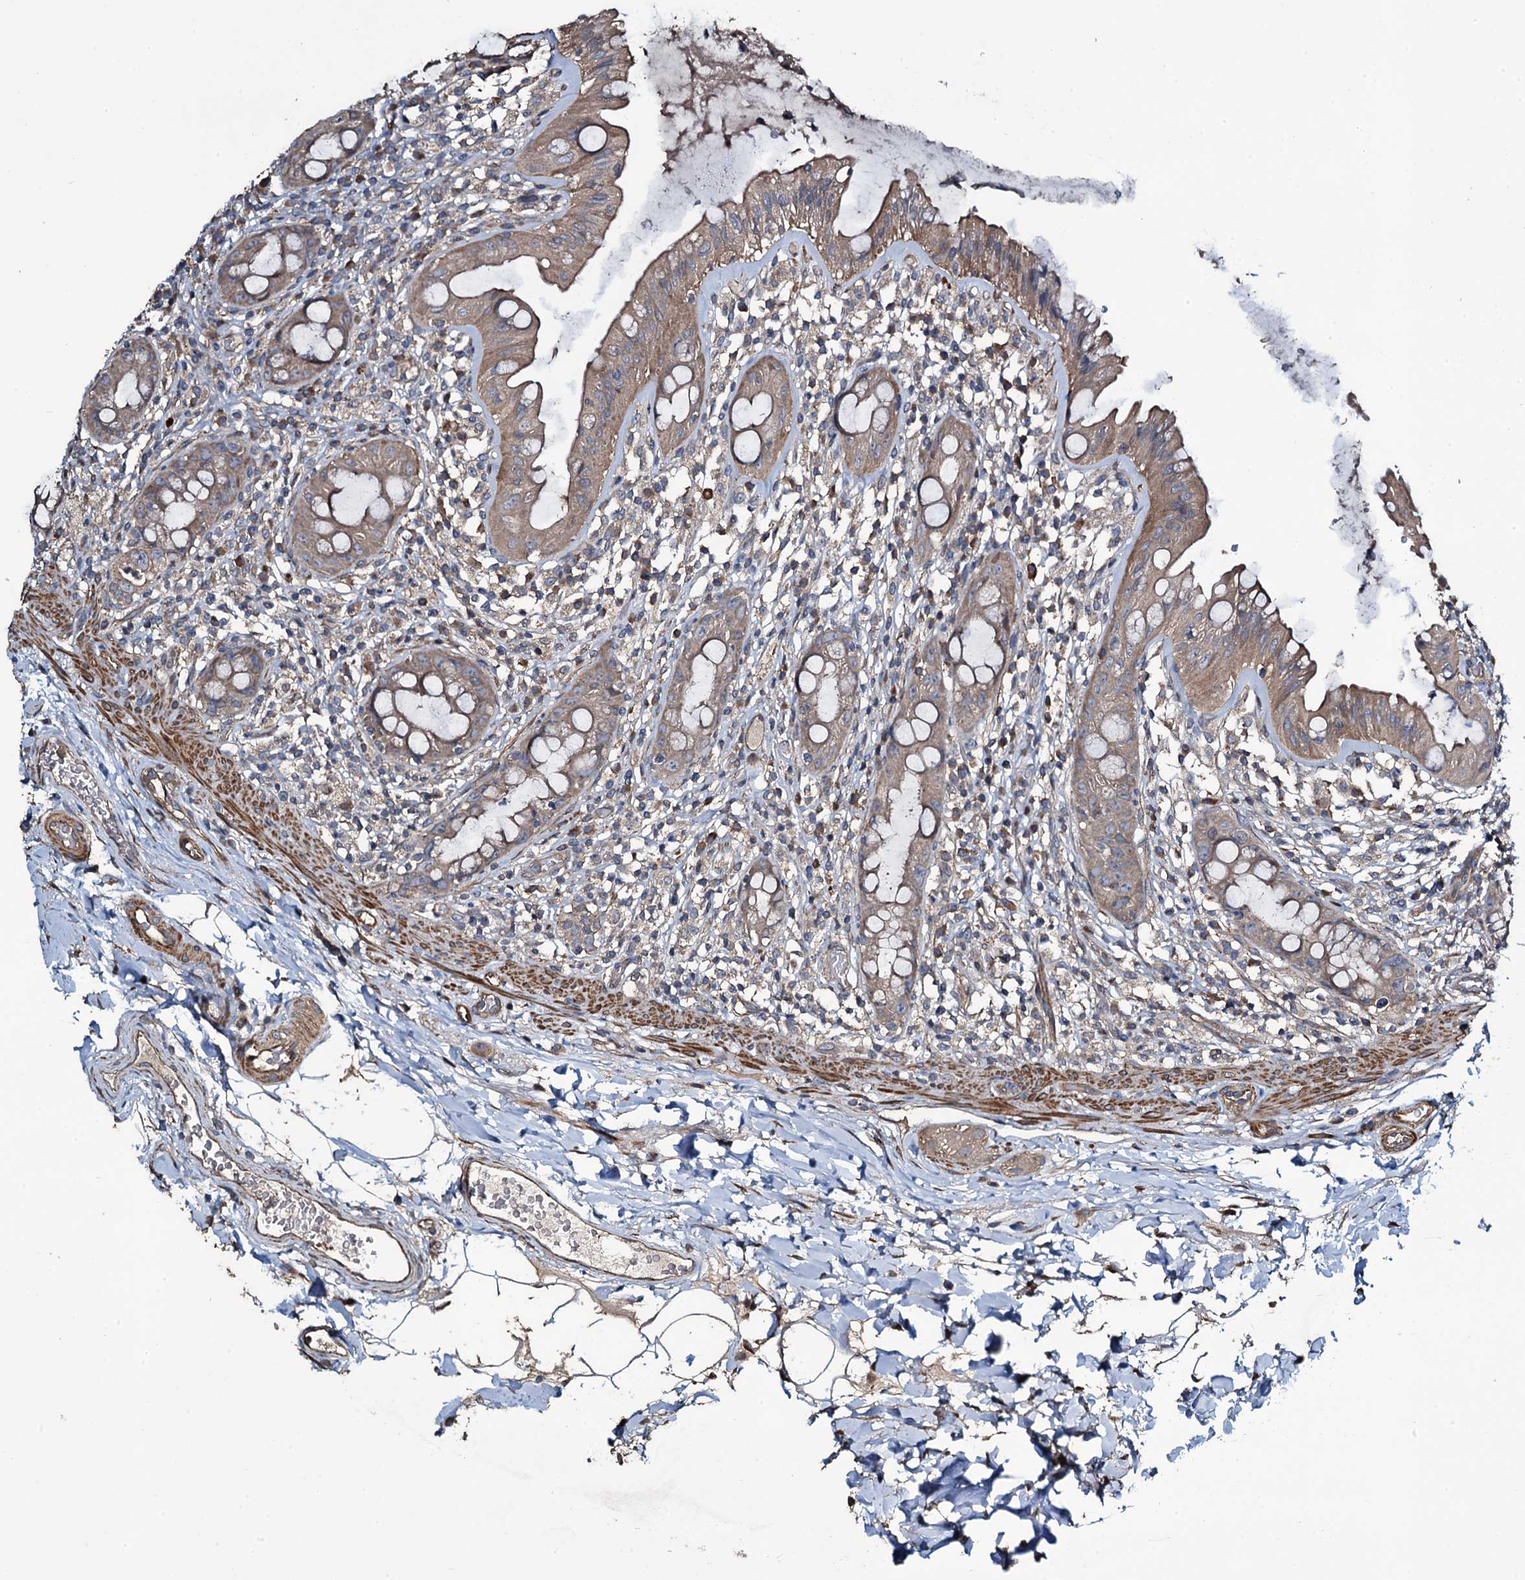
{"staining": {"intensity": "moderate", "quantity": ">75%", "location": "cytoplasmic/membranous"}, "tissue": "rectum", "cell_type": "Glandular cells", "image_type": "normal", "snomed": [{"axis": "morphology", "description": "Normal tissue, NOS"}, {"axis": "topography", "description": "Rectum"}], "caption": "There is medium levels of moderate cytoplasmic/membranous expression in glandular cells of unremarkable rectum, as demonstrated by immunohistochemical staining (brown color).", "gene": "WIPF3", "patient": {"sex": "female", "age": 57}}